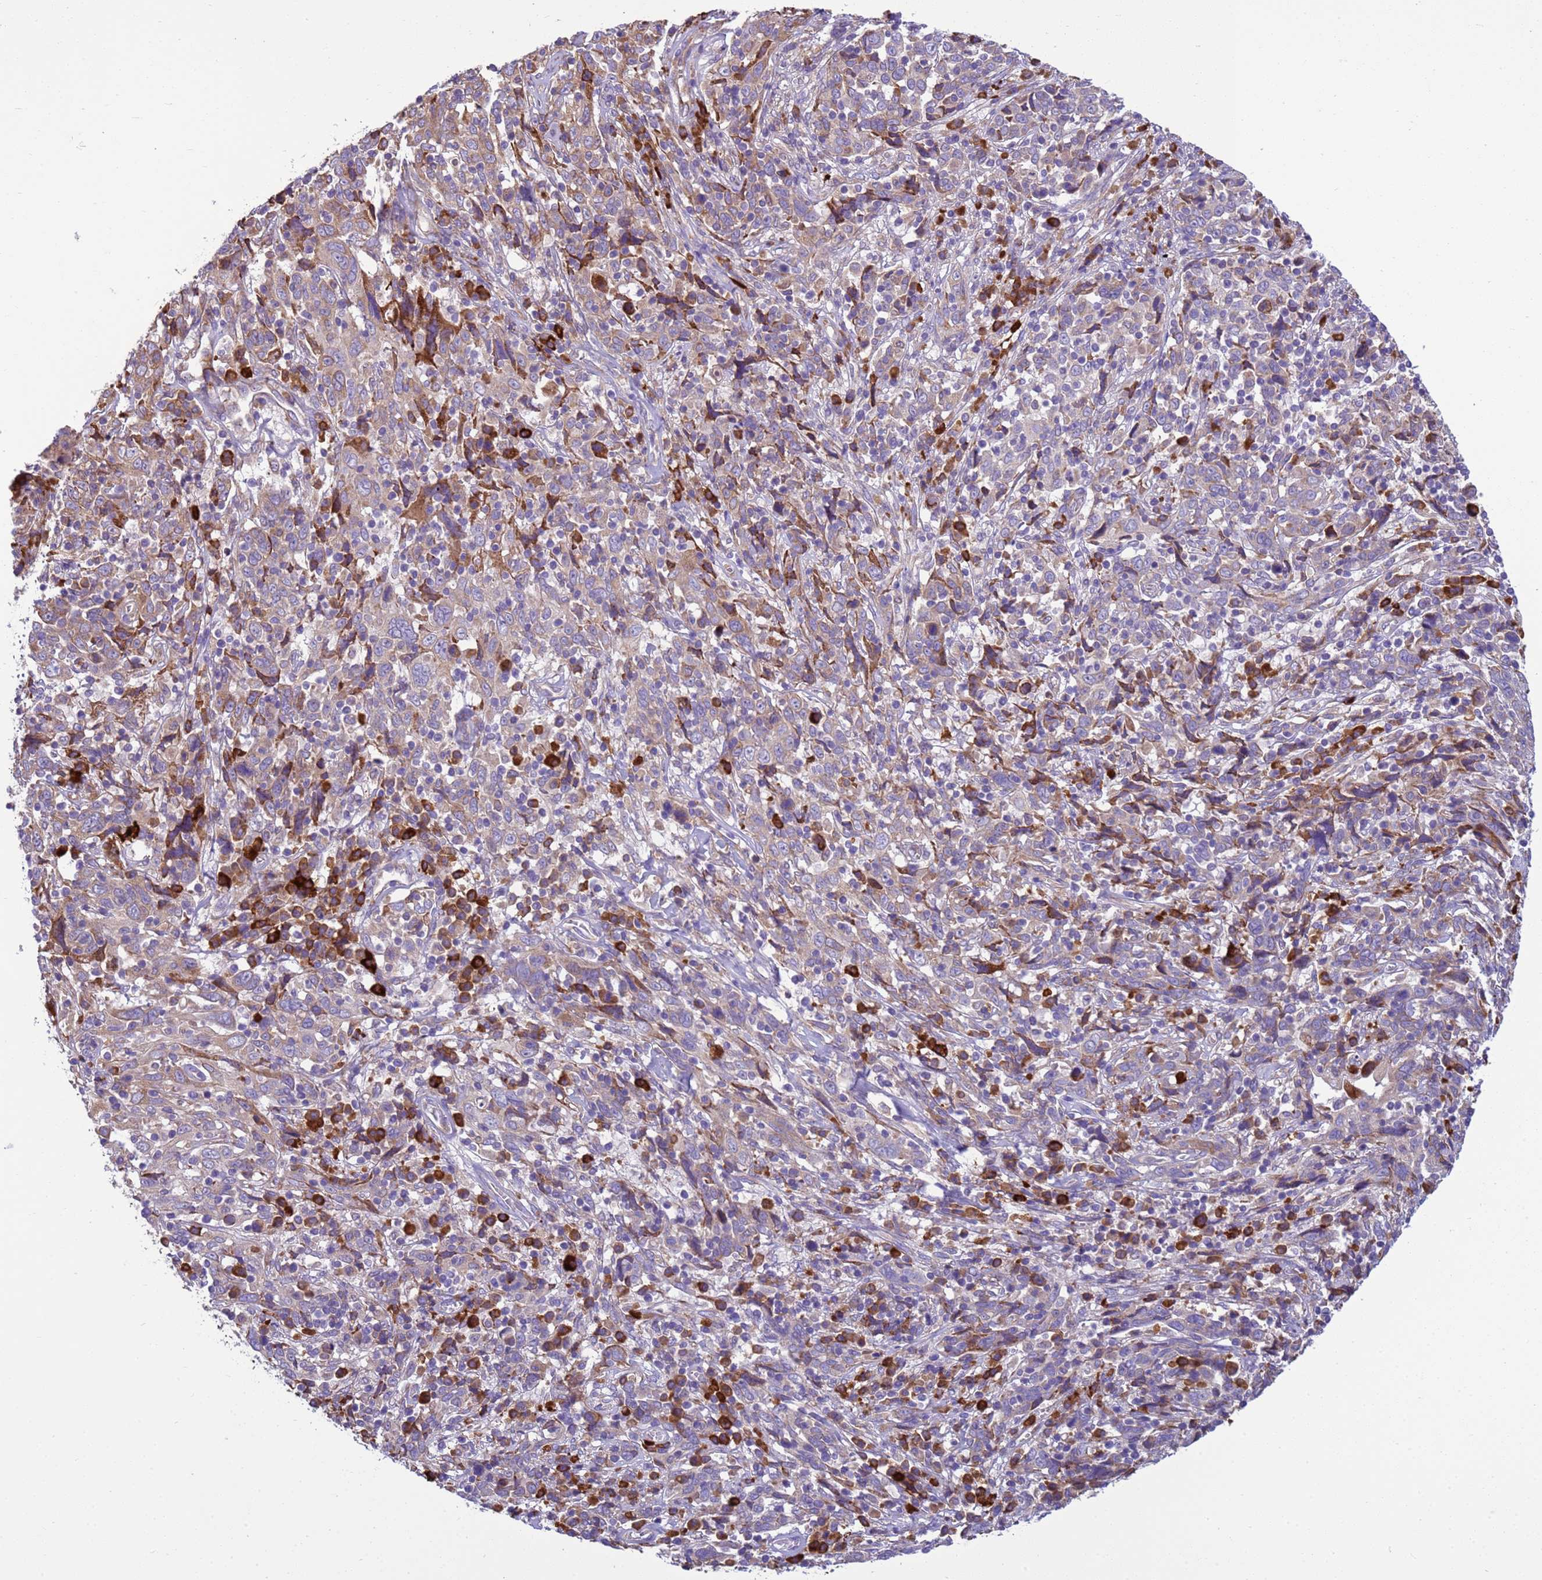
{"staining": {"intensity": "weak", "quantity": "25%-75%", "location": "cytoplasmic/membranous"}, "tissue": "cervical cancer", "cell_type": "Tumor cells", "image_type": "cancer", "snomed": [{"axis": "morphology", "description": "Squamous cell carcinoma, NOS"}, {"axis": "topography", "description": "Cervix"}], "caption": "Immunohistochemical staining of human squamous cell carcinoma (cervical) shows weak cytoplasmic/membranous protein expression in approximately 25%-75% of tumor cells.", "gene": "THAP5", "patient": {"sex": "female", "age": 46}}